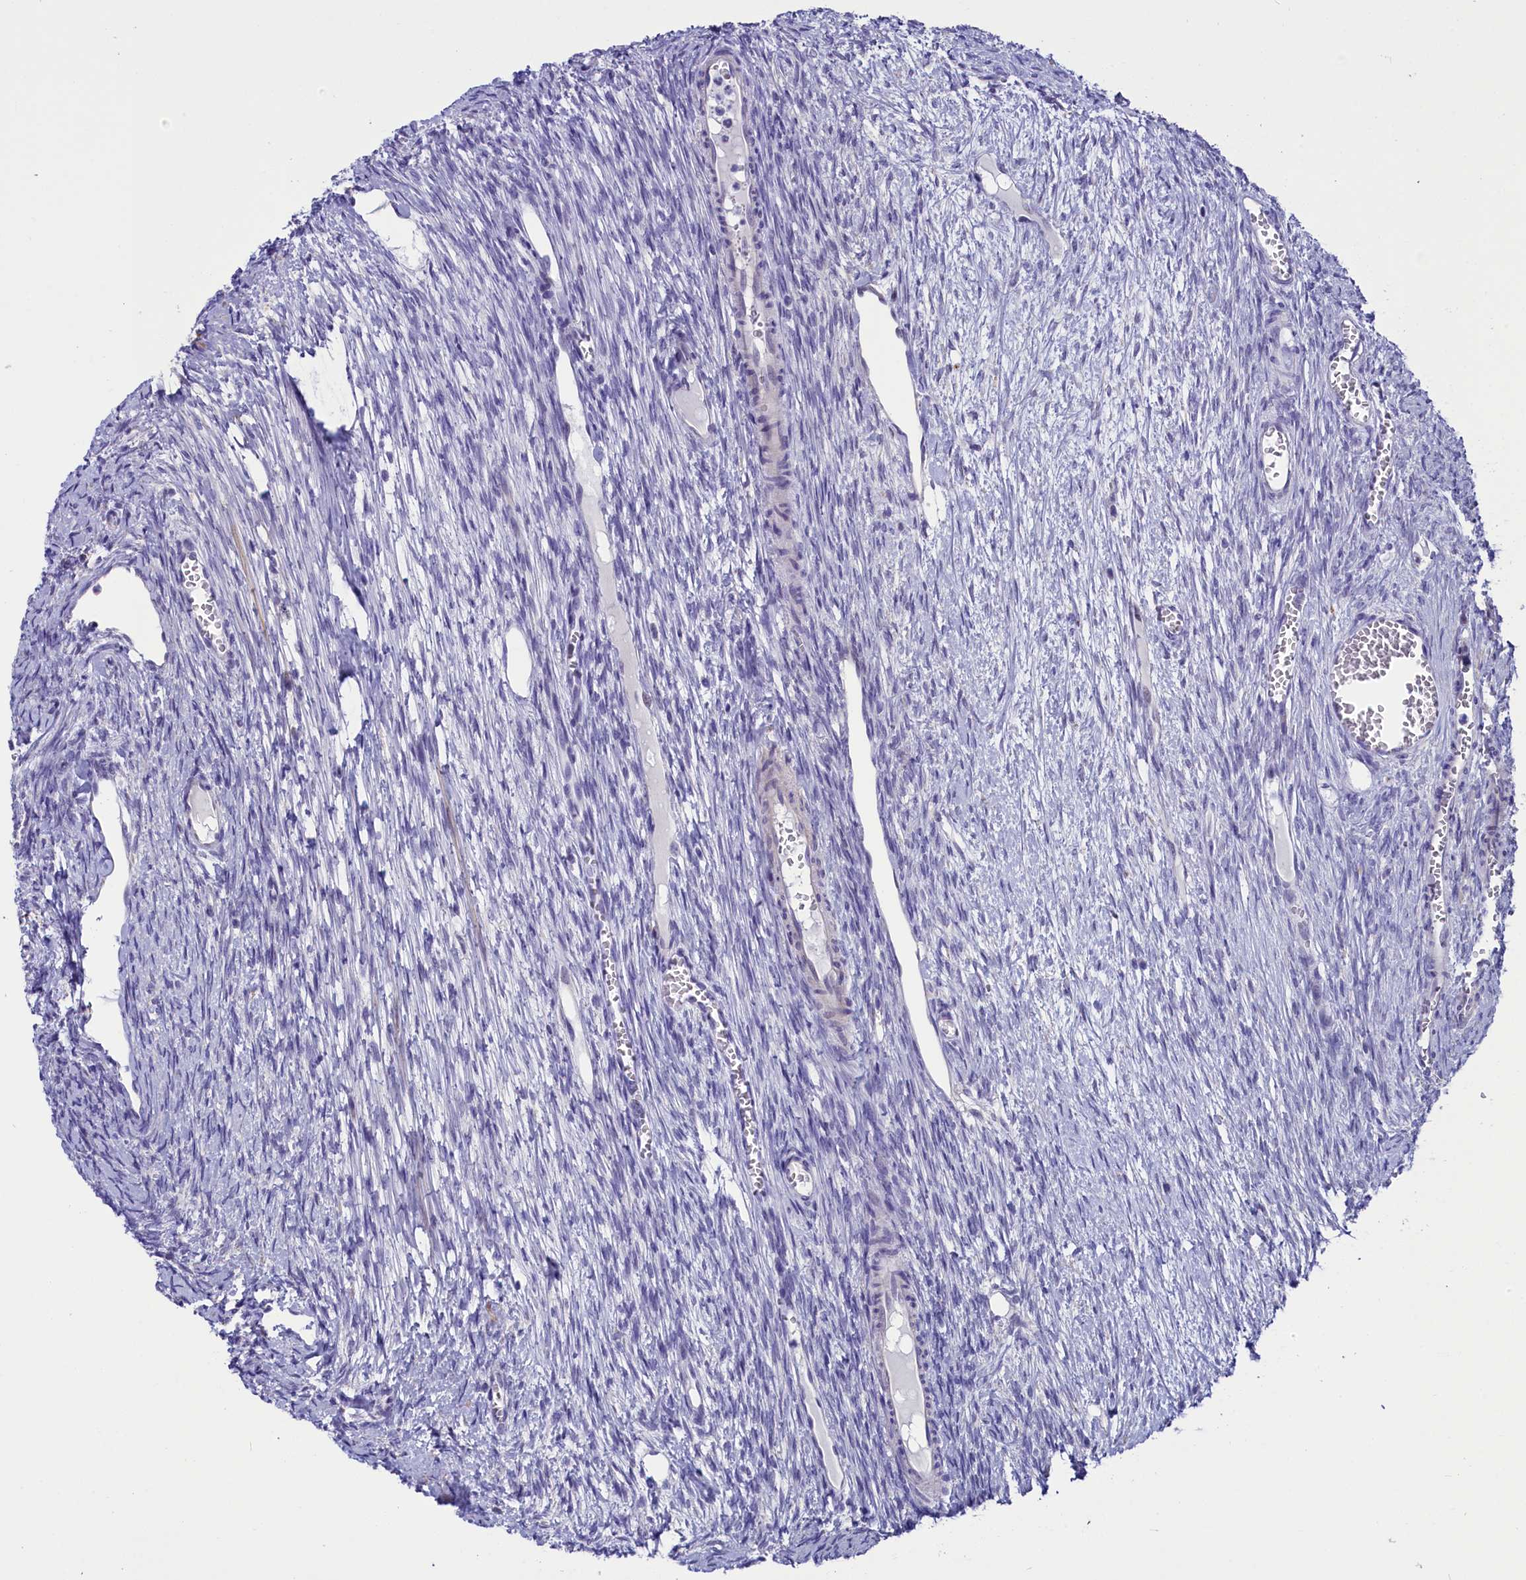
{"staining": {"intensity": "strong", "quantity": ">75%", "location": "cytoplasmic/membranous"}, "tissue": "ovary", "cell_type": "Follicle cells", "image_type": "normal", "snomed": [{"axis": "morphology", "description": "Normal tissue, NOS"}, {"axis": "topography", "description": "Ovary"}], "caption": "Immunohistochemical staining of normal human ovary demonstrates >75% levels of strong cytoplasmic/membranous protein staining in approximately >75% of follicle cells. The protein of interest is stained brown, and the nuclei are stained in blue (DAB IHC with brightfield microscopy, high magnification).", "gene": "SCD5", "patient": {"sex": "female", "age": 44}}